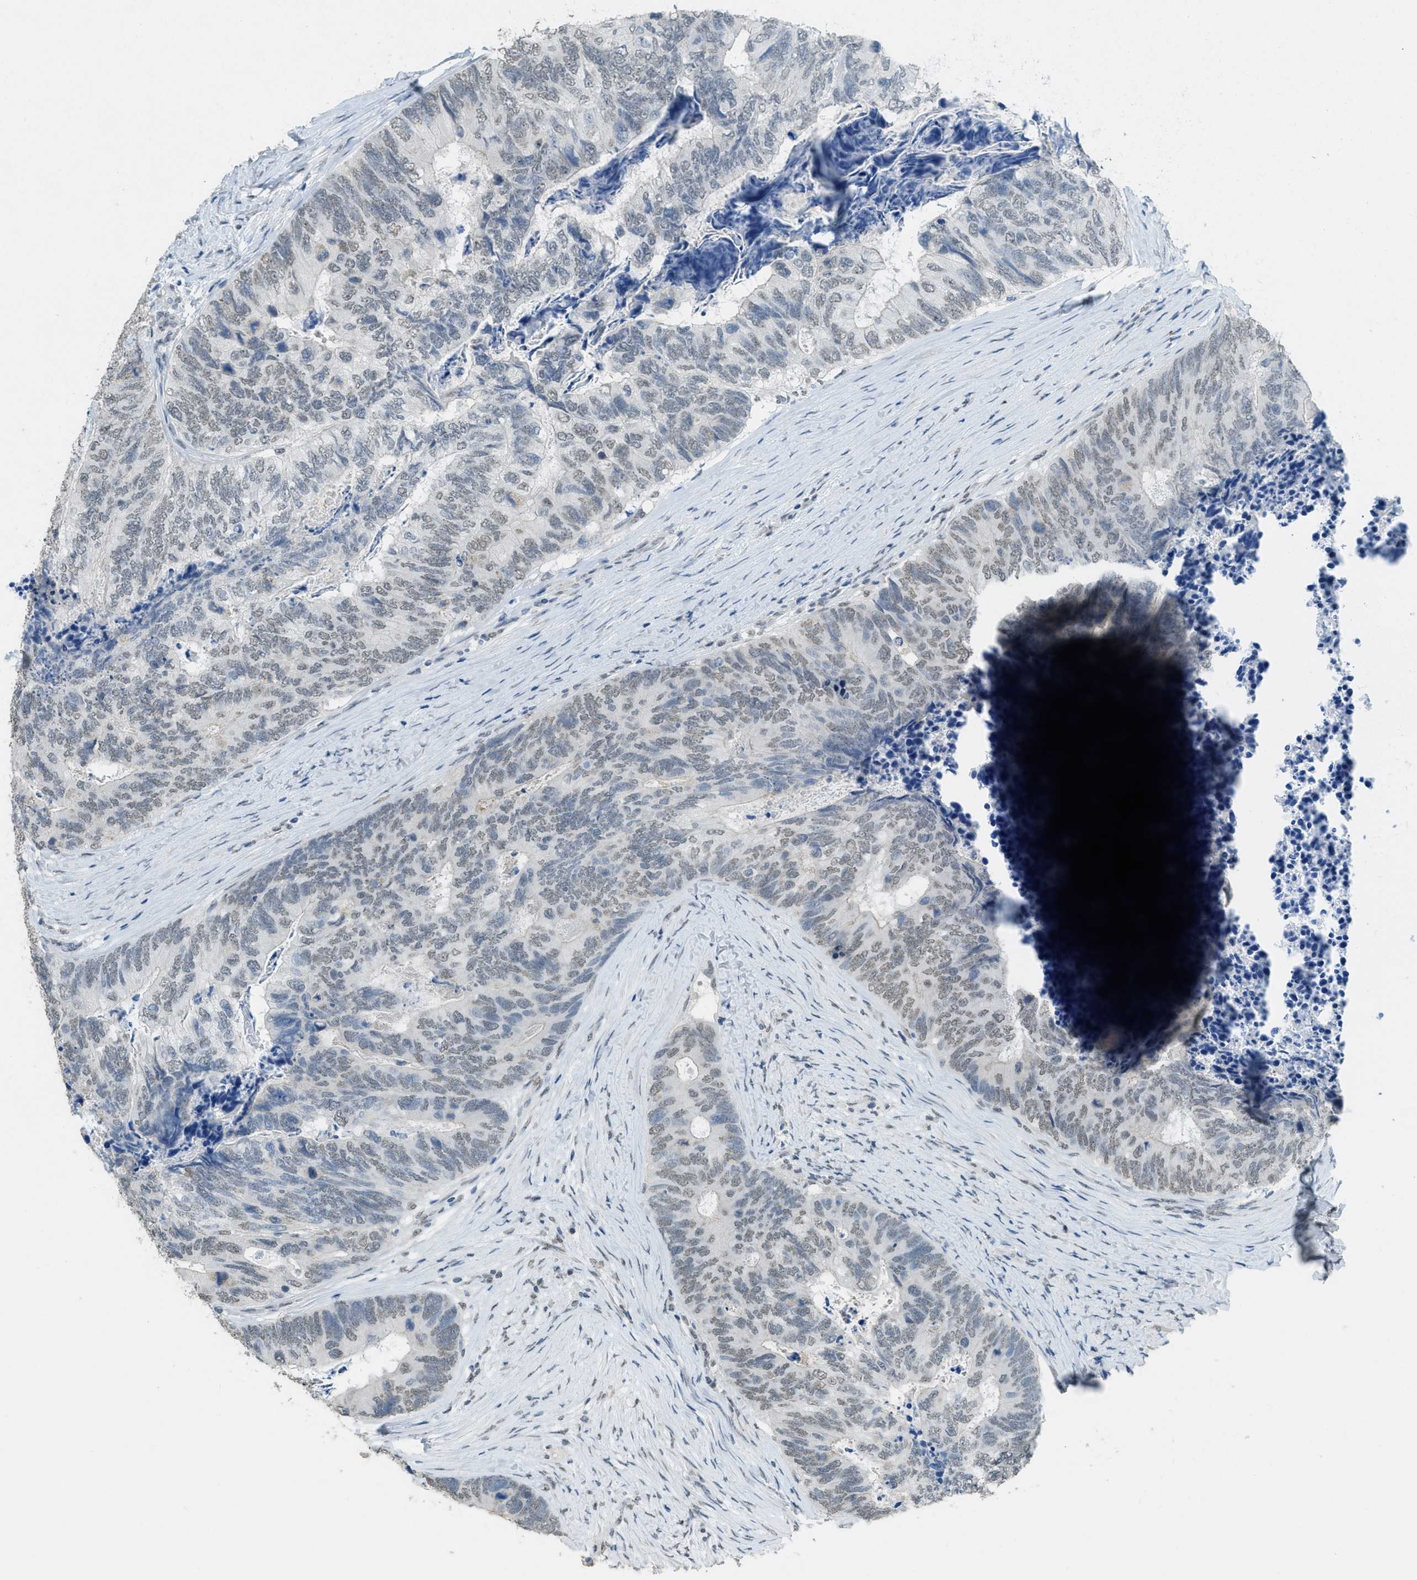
{"staining": {"intensity": "weak", "quantity": ">75%", "location": "nuclear"}, "tissue": "colorectal cancer", "cell_type": "Tumor cells", "image_type": "cancer", "snomed": [{"axis": "morphology", "description": "Adenocarcinoma, NOS"}, {"axis": "topography", "description": "Colon"}], "caption": "Immunohistochemistry staining of colorectal cancer (adenocarcinoma), which reveals low levels of weak nuclear positivity in about >75% of tumor cells indicating weak nuclear protein expression. The staining was performed using DAB (brown) for protein detection and nuclei were counterstained in hematoxylin (blue).", "gene": "TTC13", "patient": {"sex": "female", "age": 67}}